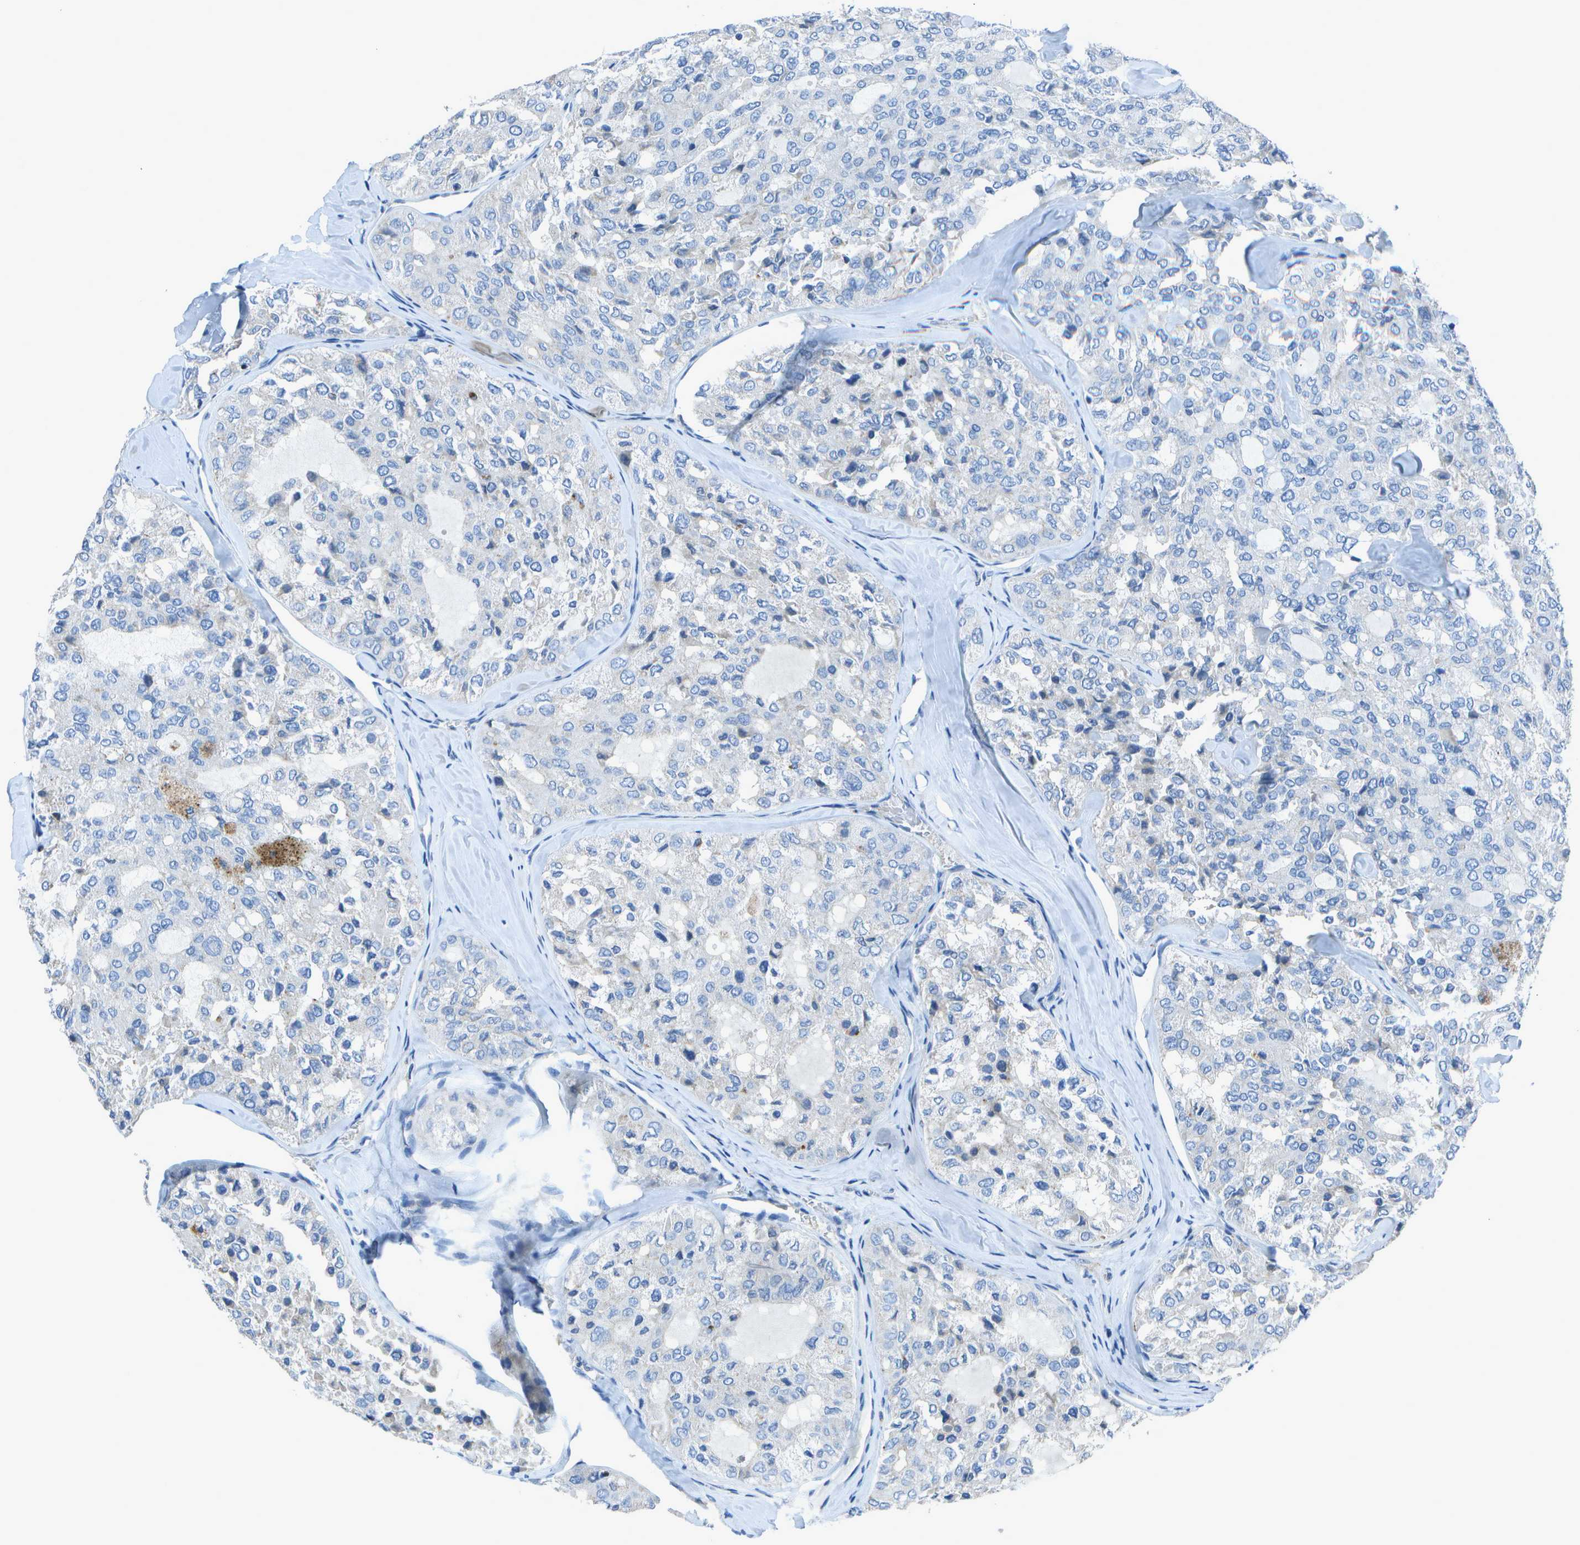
{"staining": {"intensity": "negative", "quantity": "none", "location": "none"}, "tissue": "thyroid cancer", "cell_type": "Tumor cells", "image_type": "cancer", "snomed": [{"axis": "morphology", "description": "Follicular adenoma carcinoma, NOS"}, {"axis": "topography", "description": "Thyroid gland"}], "caption": "The micrograph exhibits no staining of tumor cells in follicular adenoma carcinoma (thyroid). Nuclei are stained in blue.", "gene": "DCT", "patient": {"sex": "male", "age": 75}}